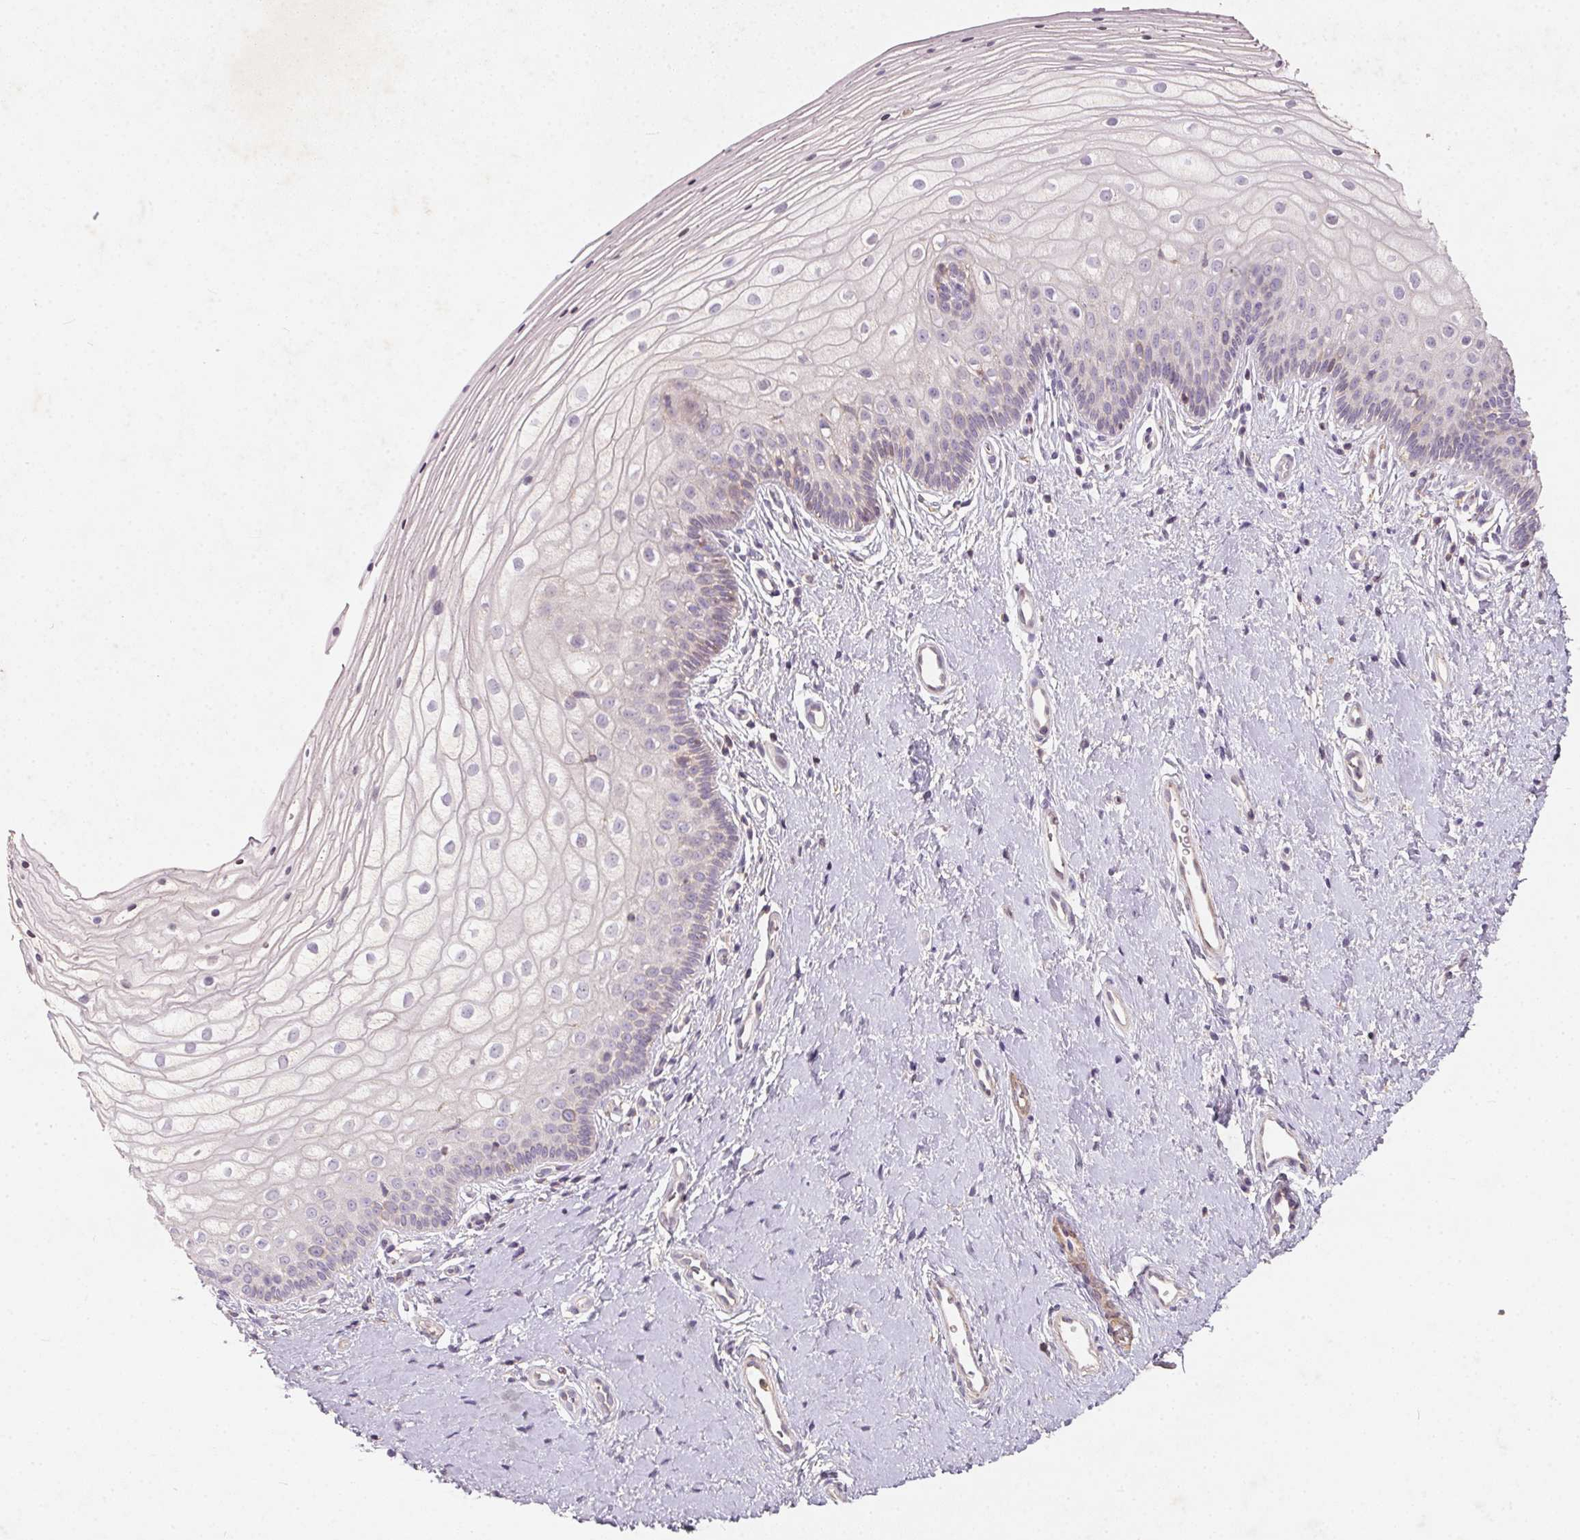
{"staining": {"intensity": "negative", "quantity": "none", "location": "none"}, "tissue": "vagina", "cell_type": "Squamous epithelial cells", "image_type": "normal", "snomed": [{"axis": "morphology", "description": "Normal tissue, NOS"}, {"axis": "topography", "description": "Vagina"}], "caption": "This is an immunohistochemistry photomicrograph of normal vagina. There is no positivity in squamous epithelial cells.", "gene": "KCNK15", "patient": {"sex": "female", "age": 39}}